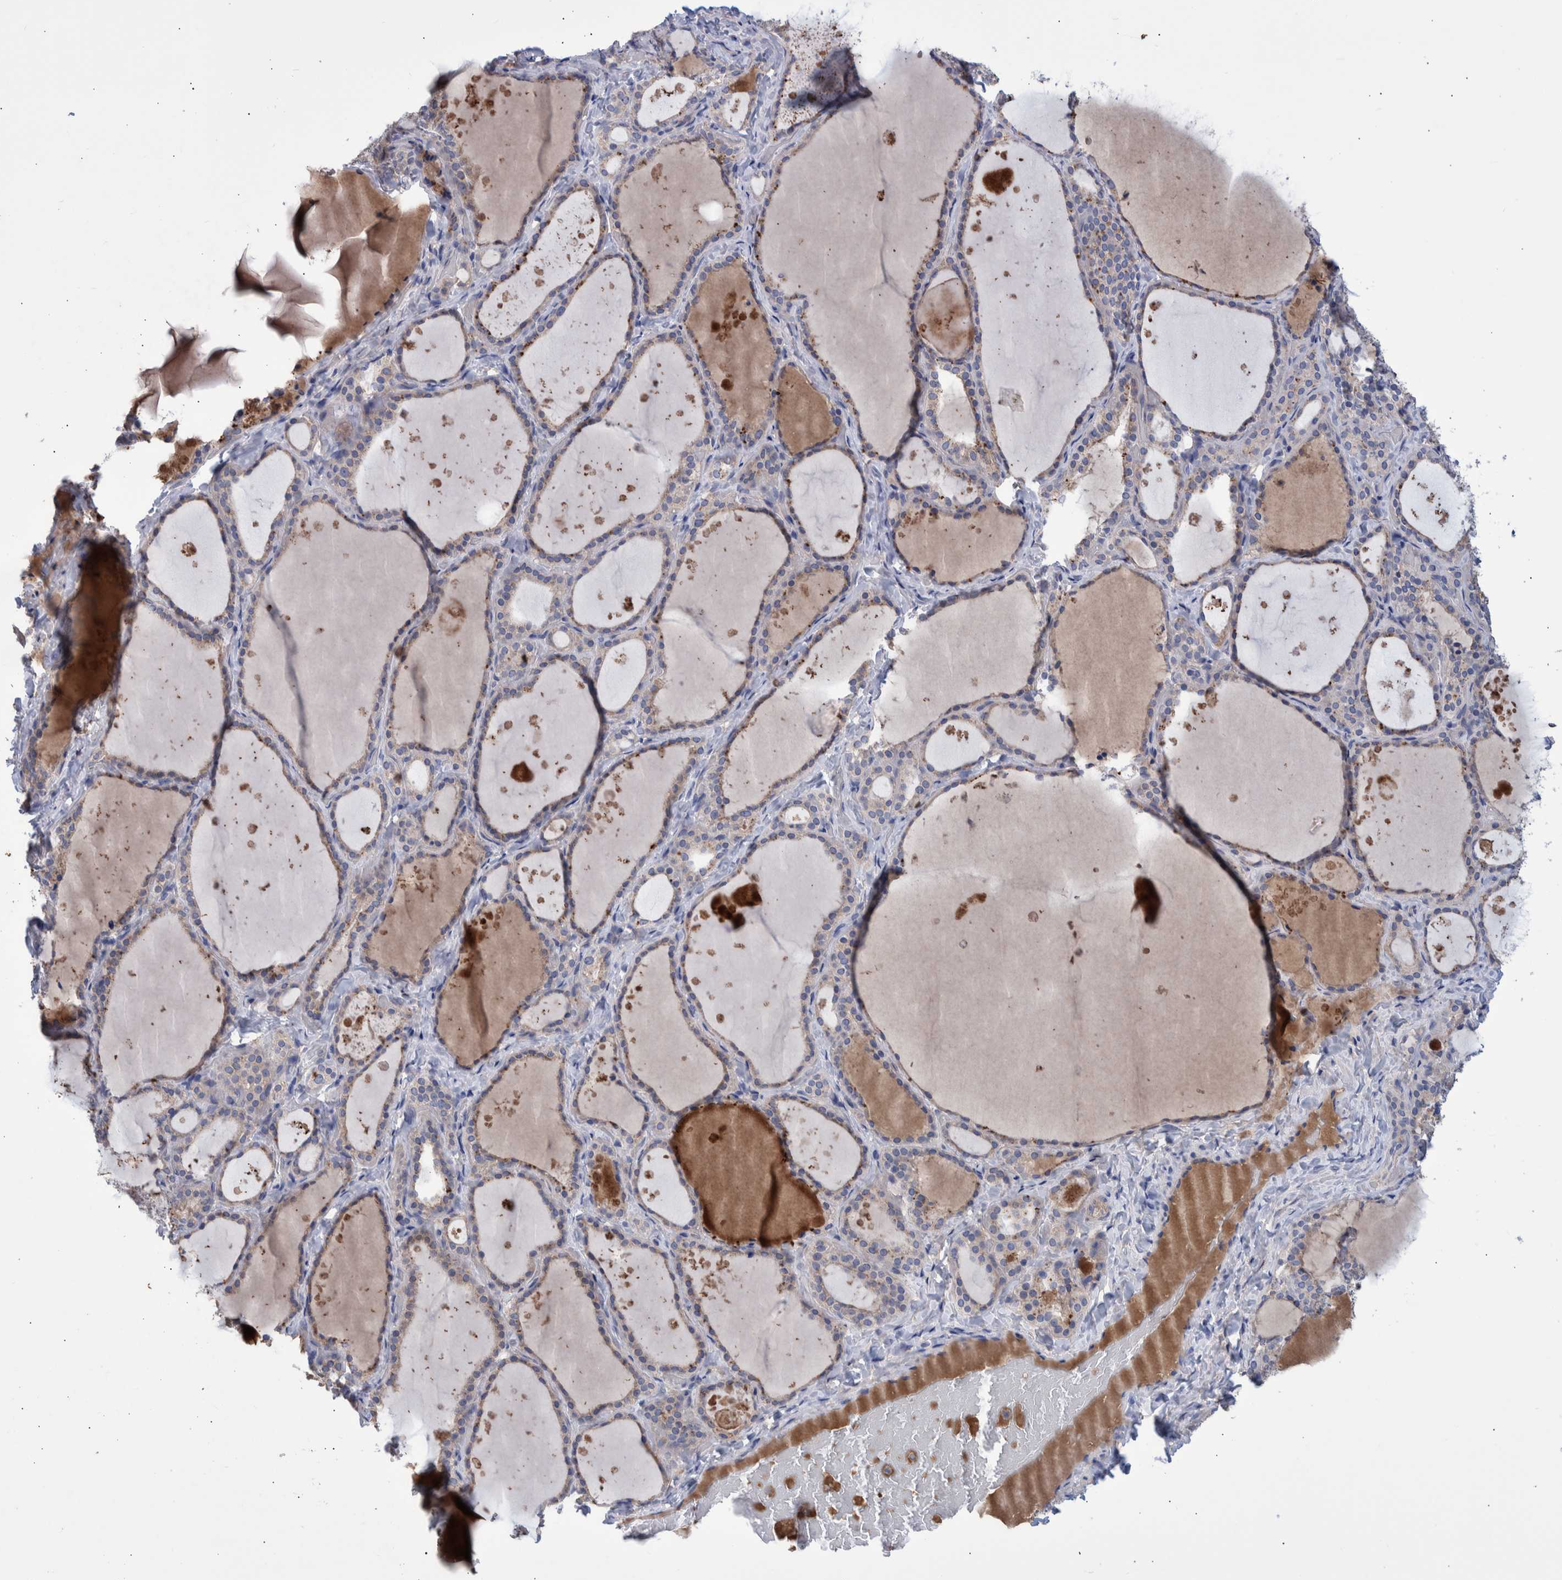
{"staining": {"intensity": "weak", "quantity": "25%-75%", "location": "cytoplasmic/membranous"}, "tissue": "thyroid gland", "cell_type": "Glandular cells", "image_type": "normal", "snomed": [{"axis": "morphology", "description": "Normal tissue, NOS"}, {"axis": "topography", "description": "Thyroid gland"}], "caption": "Immunohistochemistry (IHC) image of normal thyroid gland stained for a protein (brown), which reveals low levels of weak cytoplasmic/membranous positivity in about 25%-75% of glandular cells.", "gene": "DLL4", "patient": {"sex": "female", "age": 44}}